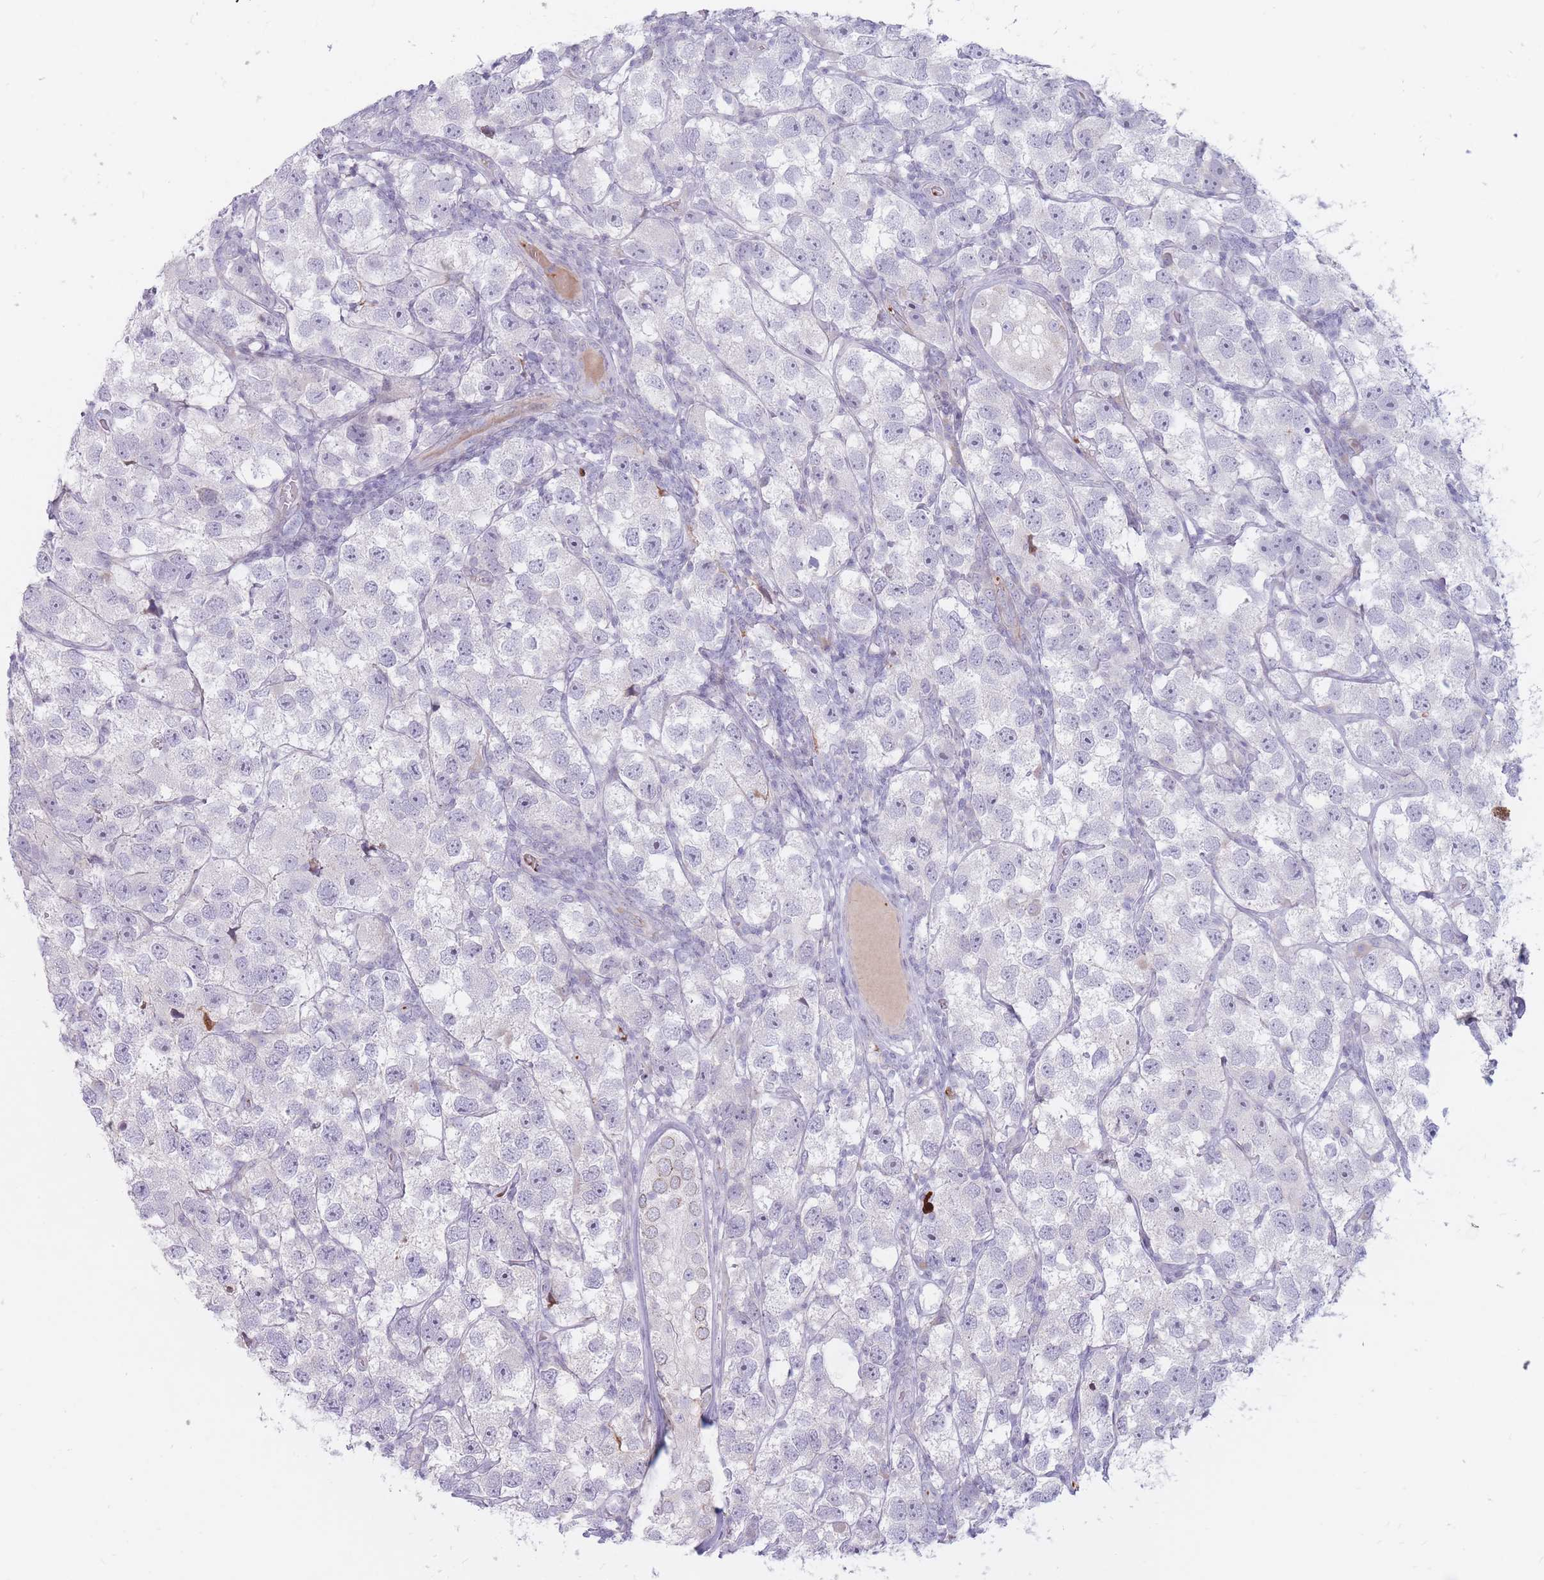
{"staining": {"intensity": "negative", "quantity": "none", "location": "none"}, "tissue": "testis cancer", "cell_type": "Tumor cells", "image_type": "cancer", "snomed": [{"axis": "morphology", "description": "Seminoma, NOS"}, {"axis": "topography", "description": "Testis"}], "caption": "There is no significant expression in tumor cells of testis seminoma.", "gene": "PTGDR", "patient": {"sex": "male", "age": 26}}